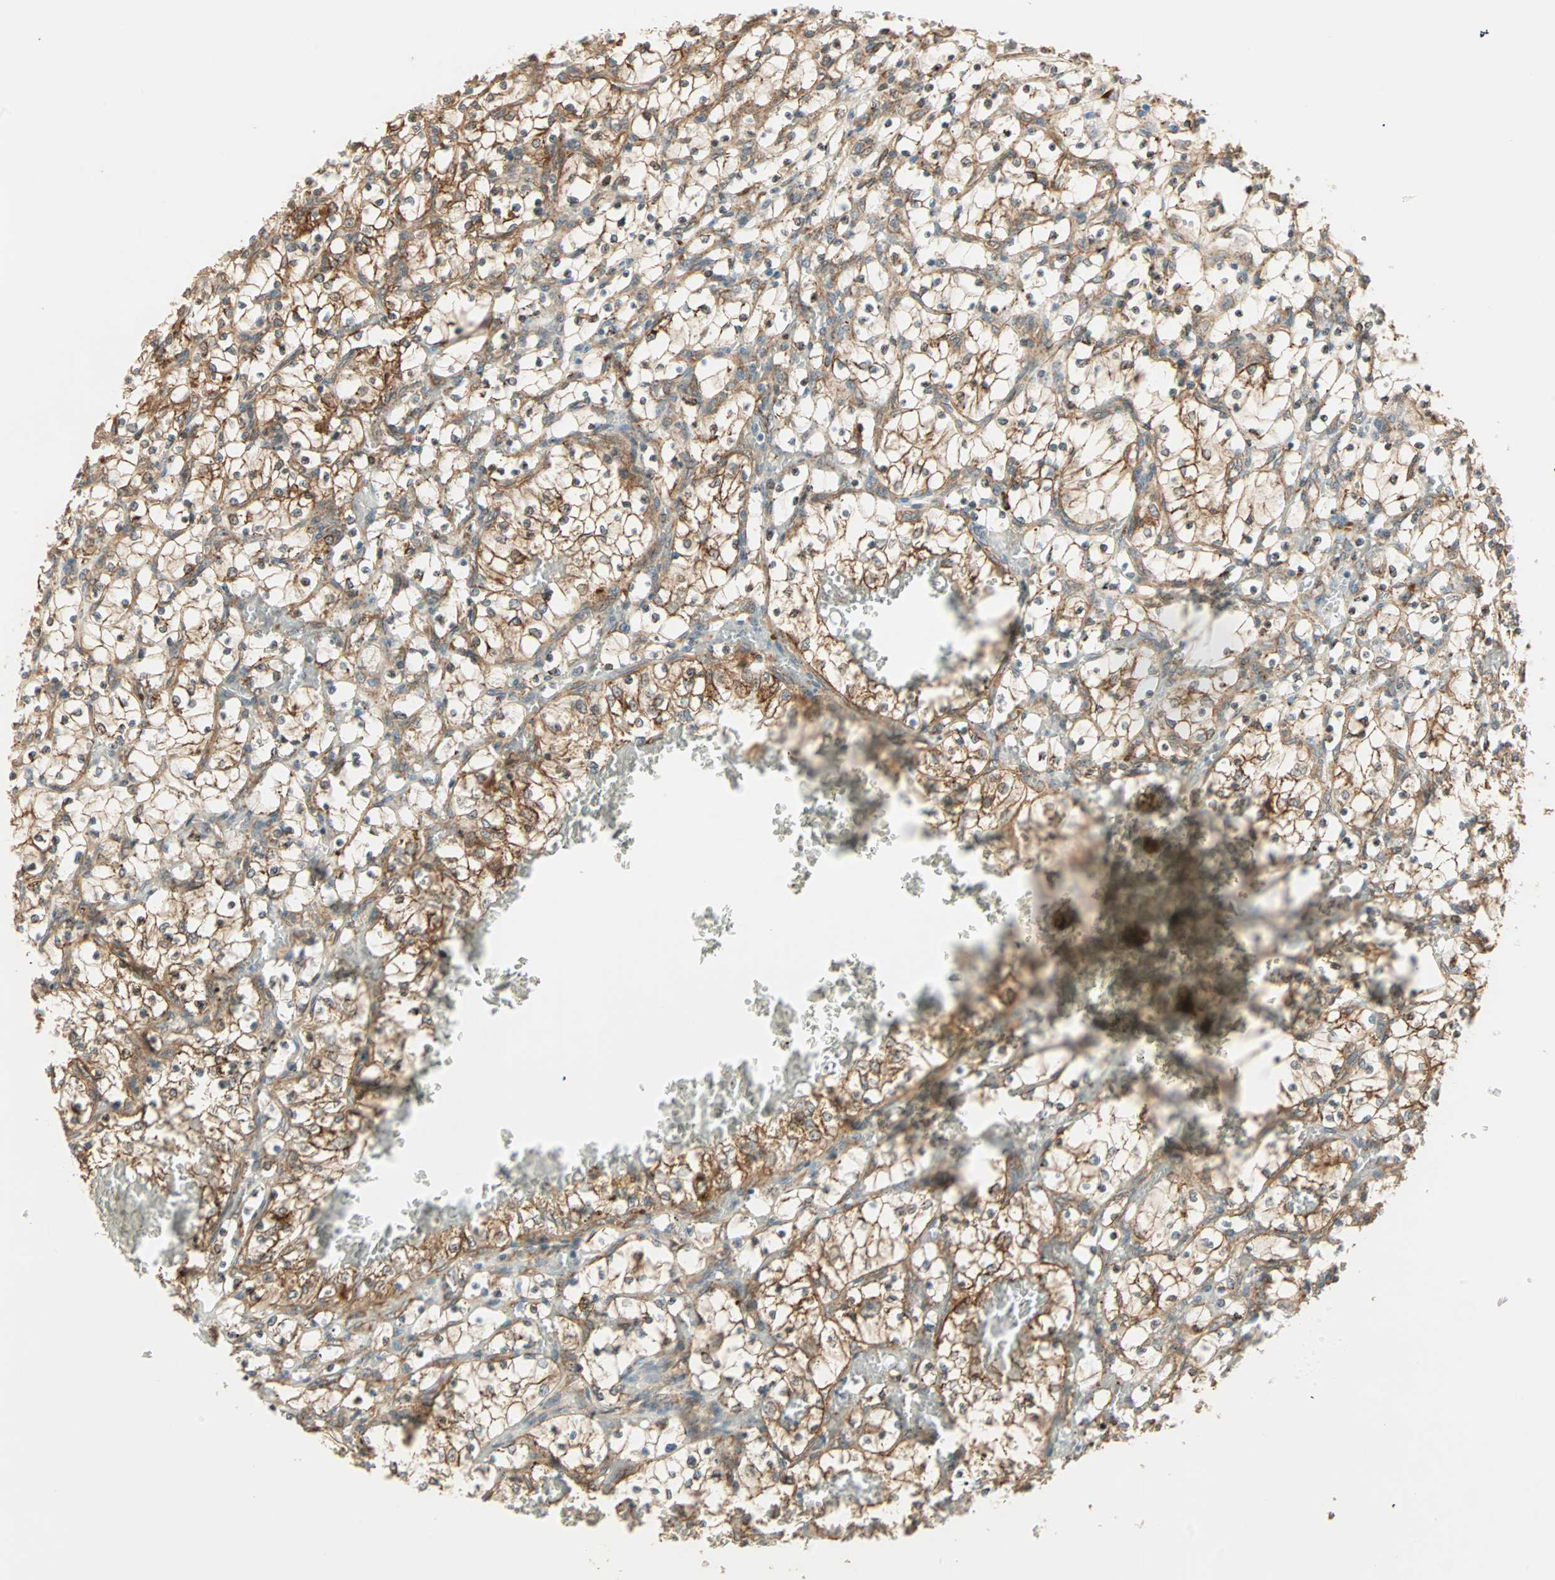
{"staining": {"intensity": "strong", "quantity": ">75%", "location": "cytoplasmic/membranous"}, "tissue": "renal cancer", "cell_type": "Tumor cells", "image_type": "cancer", "snomed": [{"axis": "morphology", "description": "Adenocarcinoma, NOS"}, {"axis": "topography", "description": "Kidney"}], "caption": "Strong cytoplasmic/membranous positivity for a protein is seen in approximately >75% of tumor cells of renal cancer (adenocarcinoma) using immunohistochemistry.", "gene": "P4HA1", "patient": {"sex": "female", "age": 69}}